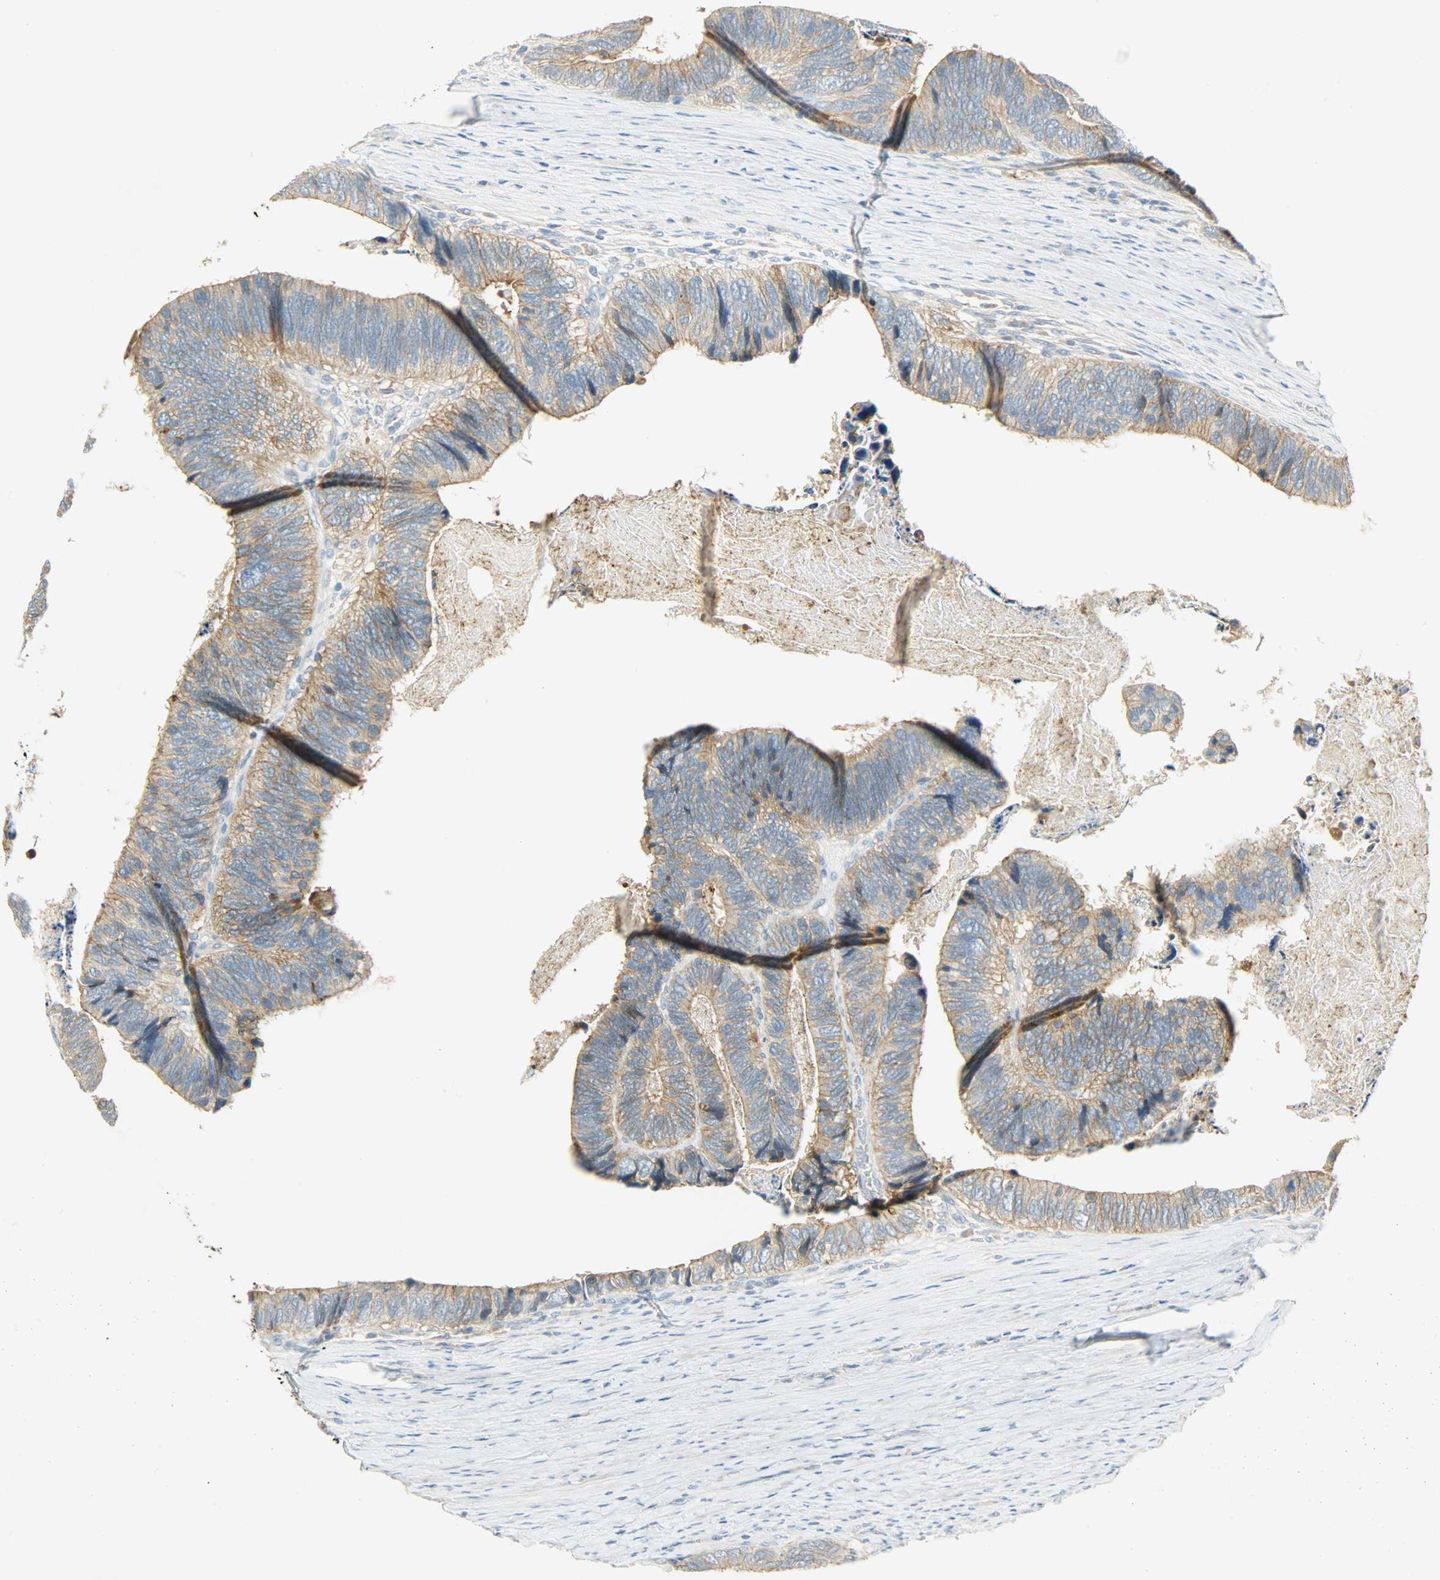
{"staining": {"intensity": "moderate", "quantity": ">75%", "location": "cytoplasmic/membranous"}, "tissue": "colorectal cancer", "cell_type": "Tumor cells", "image_type": "cancer", "snomed": [{"axis": "morphology", "description": "Adenocarcinoma, NOS"}, {"axis": "topography", "description": "Colon"}], "caption": "Protein expression analysis of colorectal cancer exhibits moderate cytoplasmic/membranous expression in about >75% of tumor cells. (DAB IHC with brightfield microscopy, high magnification).", "gene": "DSG2", "patient": {"sex": "male", "age": 72}}